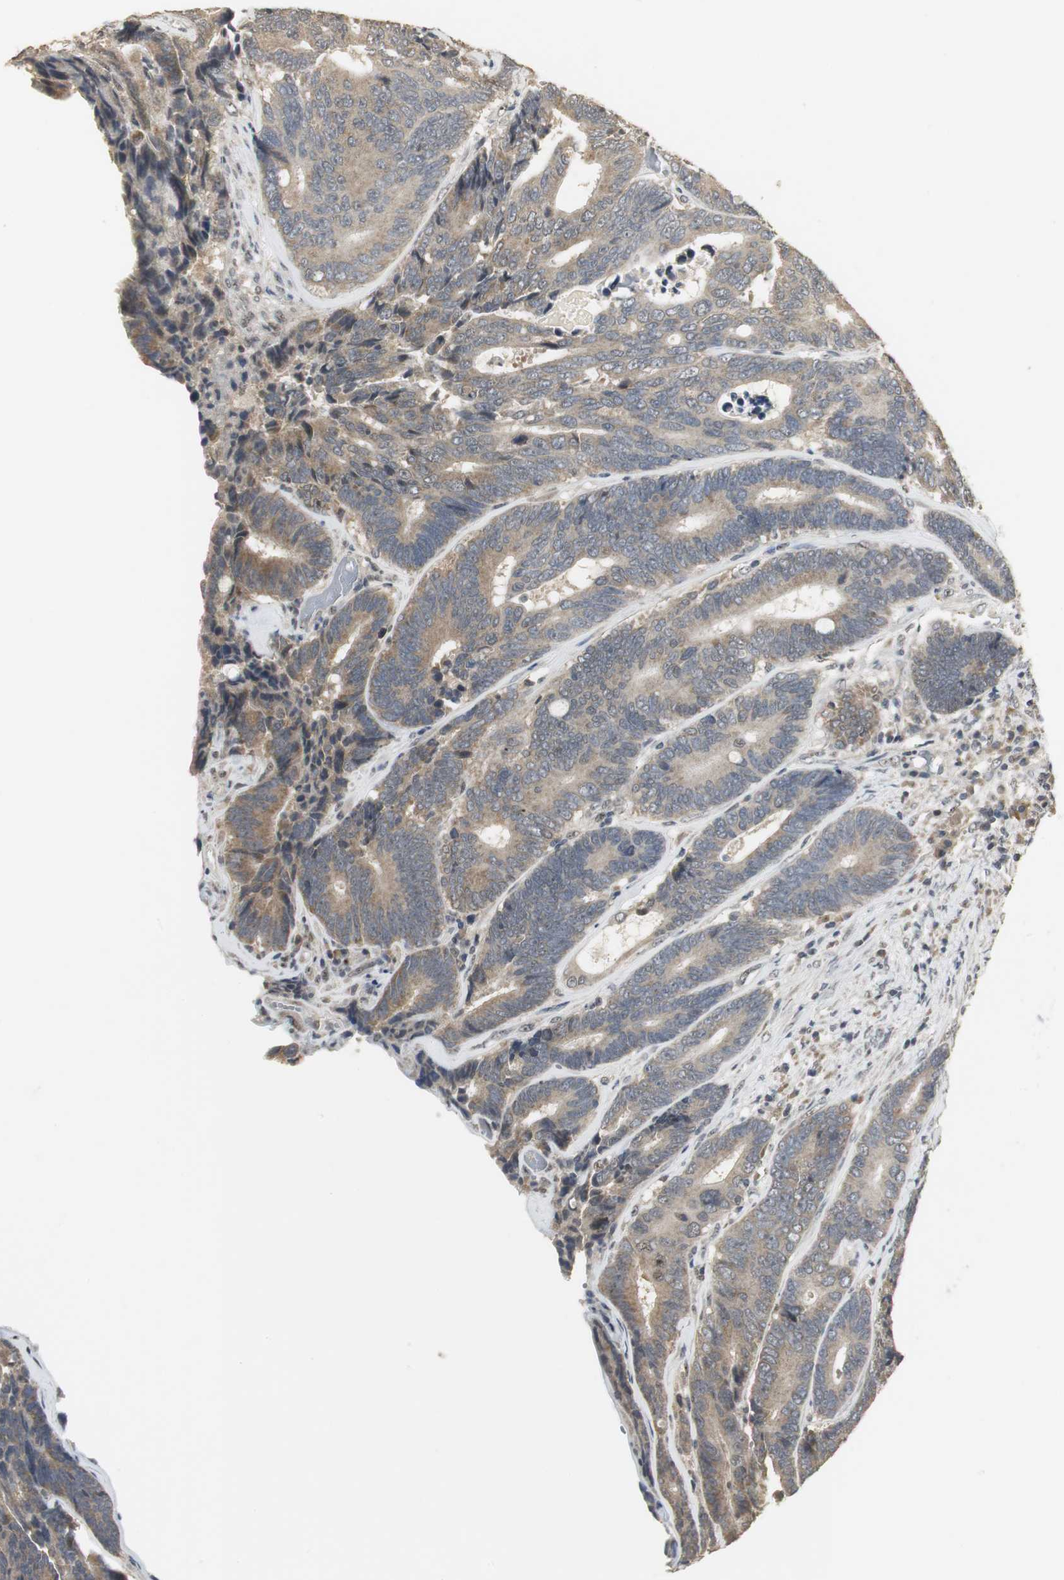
{"staining": {"intensity": "weak", "quantity": ">75%", "location": "cytoplasmic/membranous"}, "tissue": "colorectal cancer", "cell_type": "Tumor cells", "image_type": "cancer", "snomed": [{"axis": "morphology", "description": "Adenocarcinoma, NOS"}, {"axis": "topography", "description": "Colon"}], "caption": "Protein positivity by immunohistochemistry (IHC) exhibits weak cytoplasmic/membranous staining in approximately >75% of tumor cells in colorectal cancer (adenocarcinoma). The staining is performed using DAB brown chromogen to label protein expression. The nuclei are counter-stained blue using hematoxylin.", "gene": "ELOA", "patient": {"sex": "female", "age": 78}}